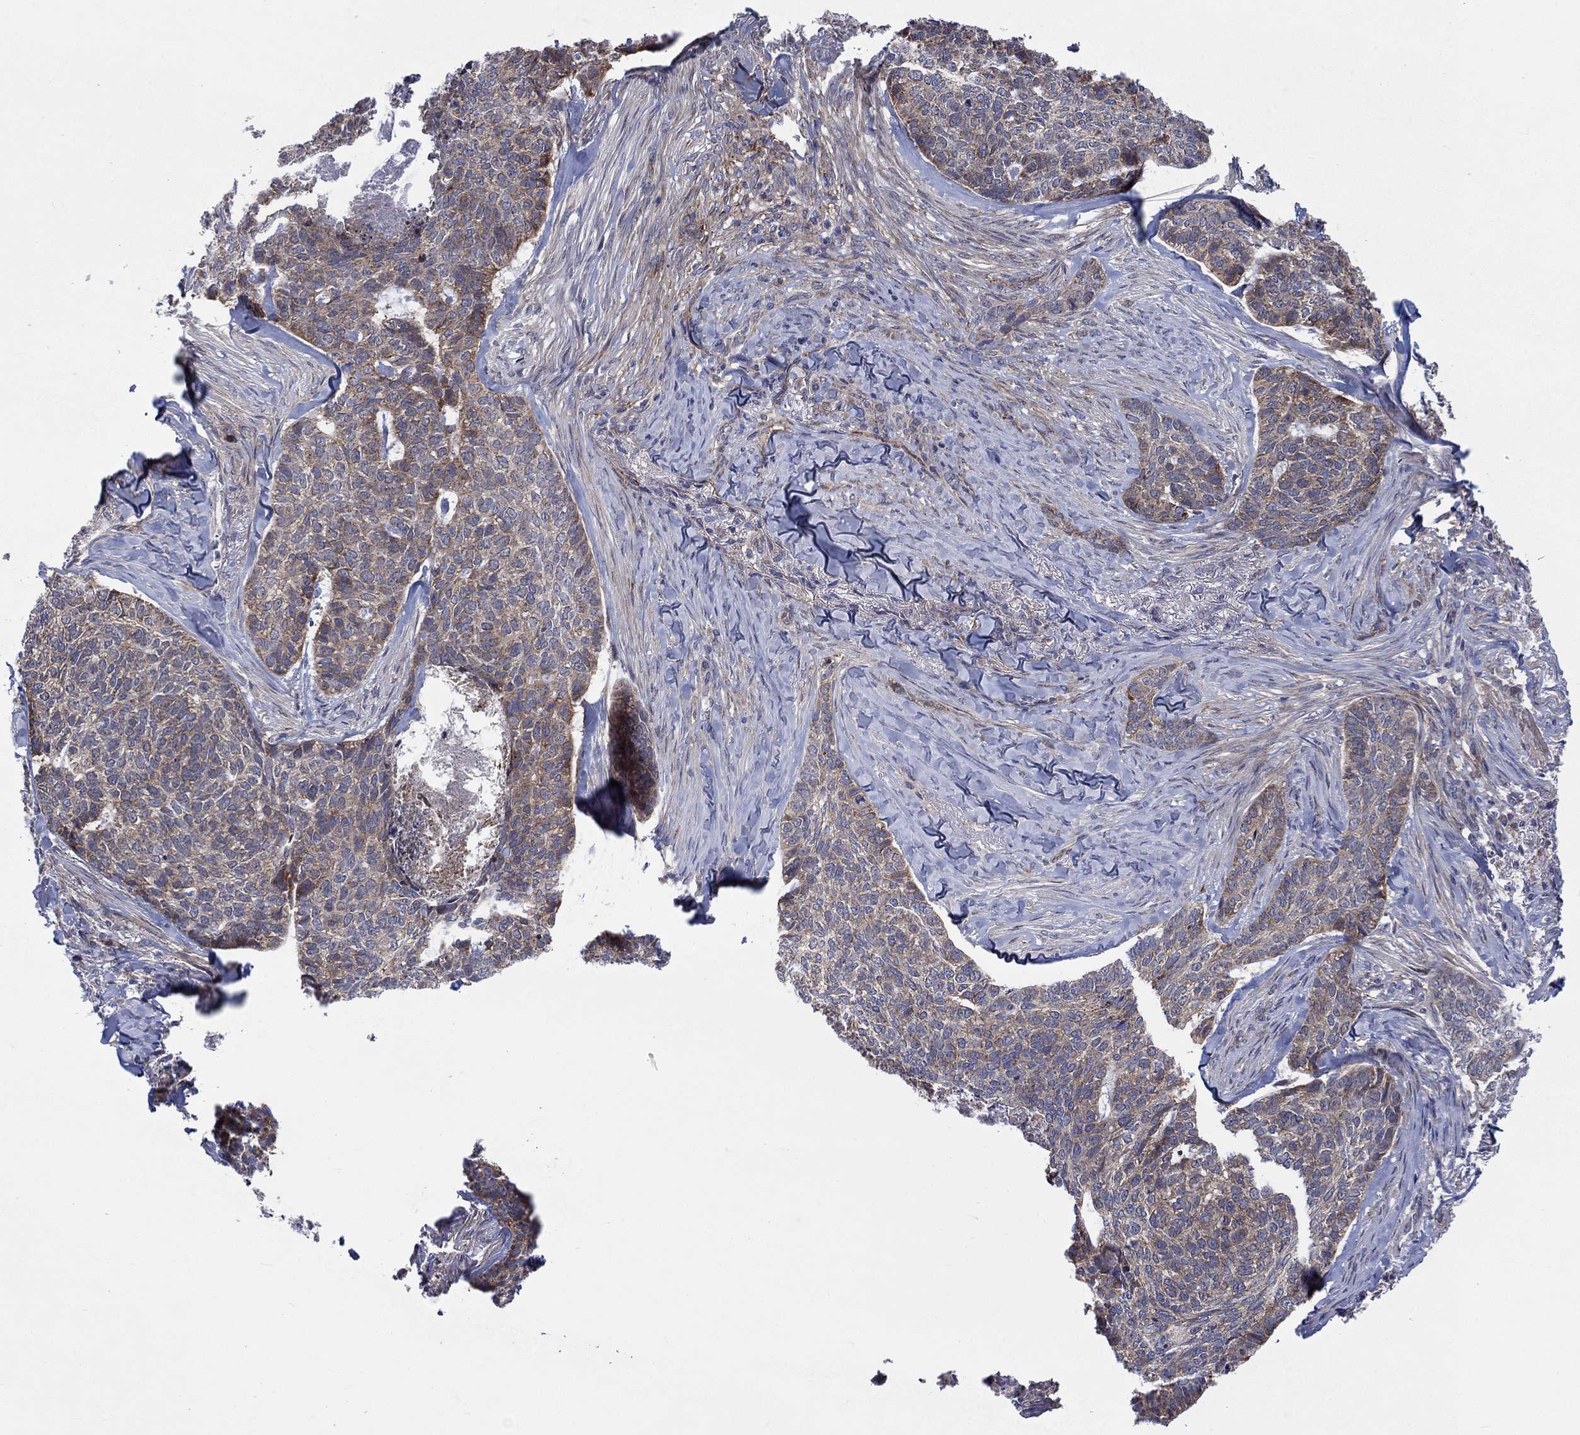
{"staining": {"intensity": "weak", "quantity": "25%-75%", "location": "cytoplasmic/membranous"}, "tissue": "skin cancer", "cell_type": "Tumor cells", "image_type": "cancer", "snomed": [{"axis": "morphology", "description": "Basal cell carcinoma"}, {"axis": "topography", "description": "Skin"}], "caption": "There is low levels of weak cytoplasmic/membranous staining in tumor cells of skin basal cell carcinoma, as demonstrated by immunohistochemical staining (brown color).", "gene": "SLC35F2", "patient": {"sex": "female", "age": 69}}